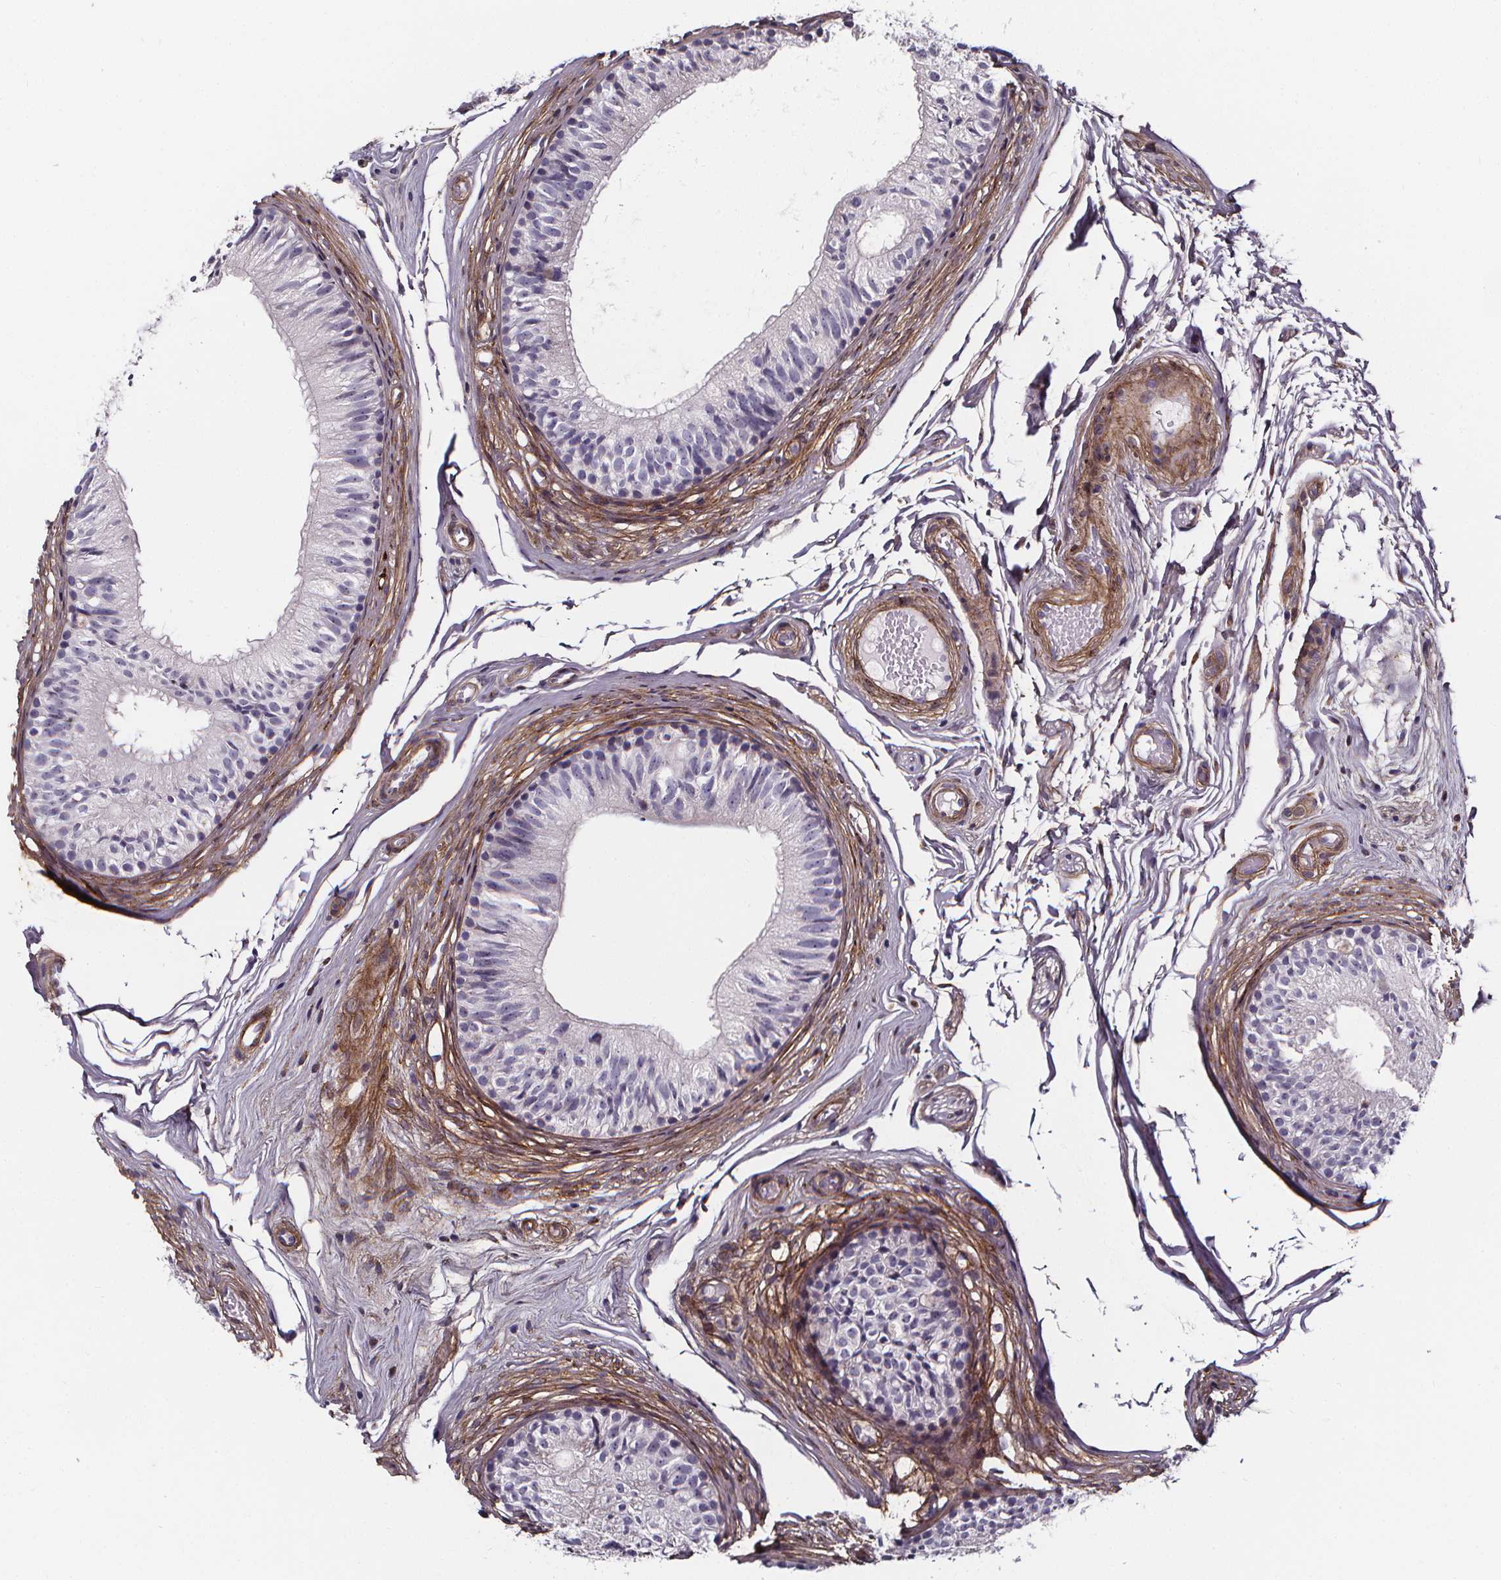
{"staining": {"intensity": "negative", "quantity": "none", "location": "none"}, "tissue": "epididymis", "cell_type": "Glandular cells", "image_type": "normal", "snomed": [{"axis": "morphology", "description": "Normal tissue, NOS"}, {"axis": "topography", "description": "Epididymis"}], "caption": "DAB immunohistochemical staining of unremarkable epididymis demonstrates no significant staining in glandular cells.", "gene": "AEBP1", "patient": {"sex": "male", "age": 29}}